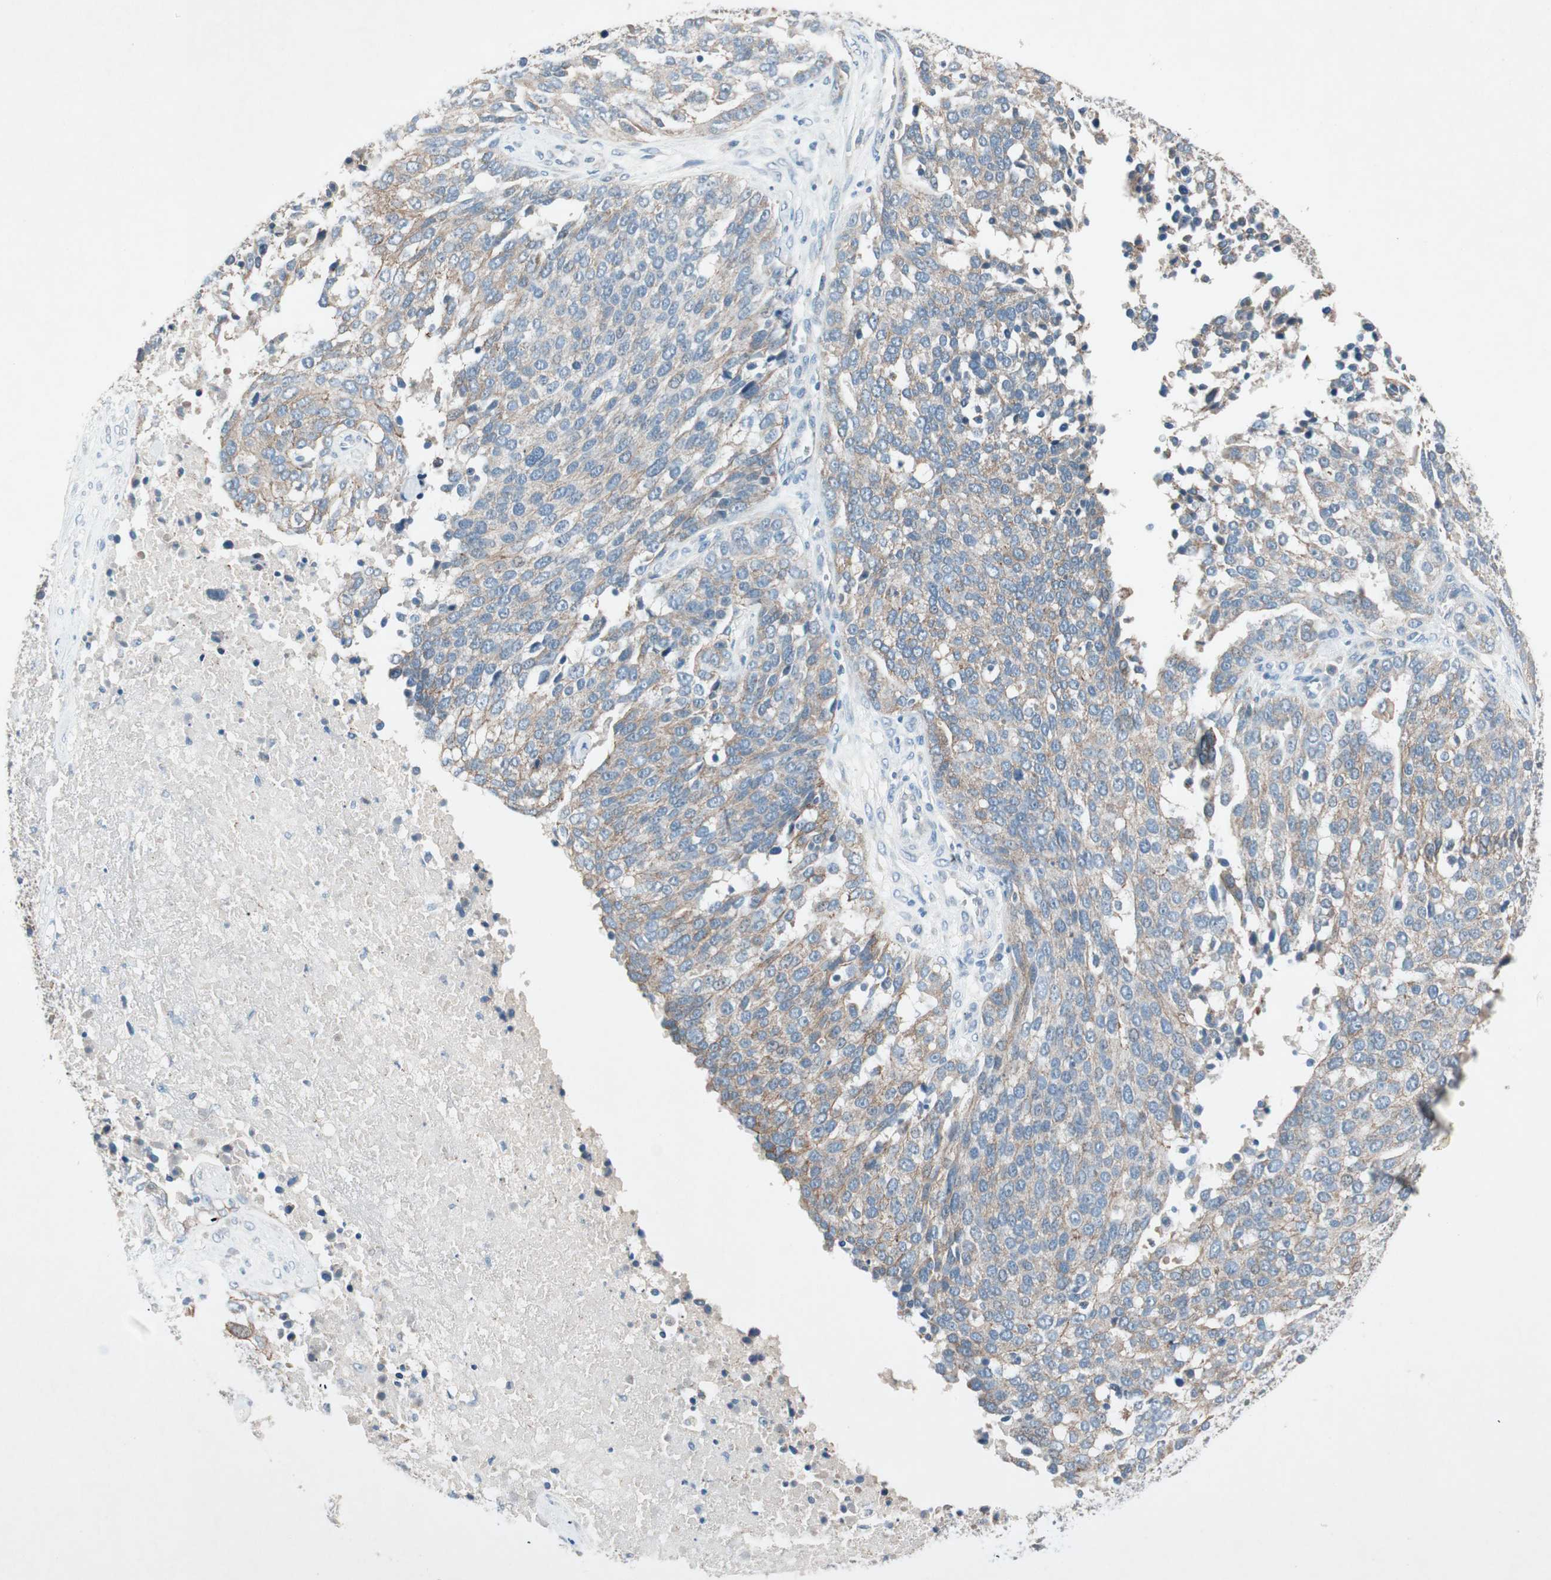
{"staining": {"intensity": "weak", "quantity": ">75%", "location": "cytoplasmic/membranous"}, "tissue": "ovarian cancer", "cell_type": "Tumor cells", "image_type": "cancer", "snomed": [{"axis": "morphology", "description": "Cystadenocarcinoma, serous, NOS"}, {"axis": "topography", "description": "Ovary"}], "caption": "Ovarian serous cystadenocarcinoma tissue exhibits weak cytoplasmic/membranous staining in about >75% of tumor cells", "gene": "NKAIN1", "patient": {"sex": "female", "age": 44}}